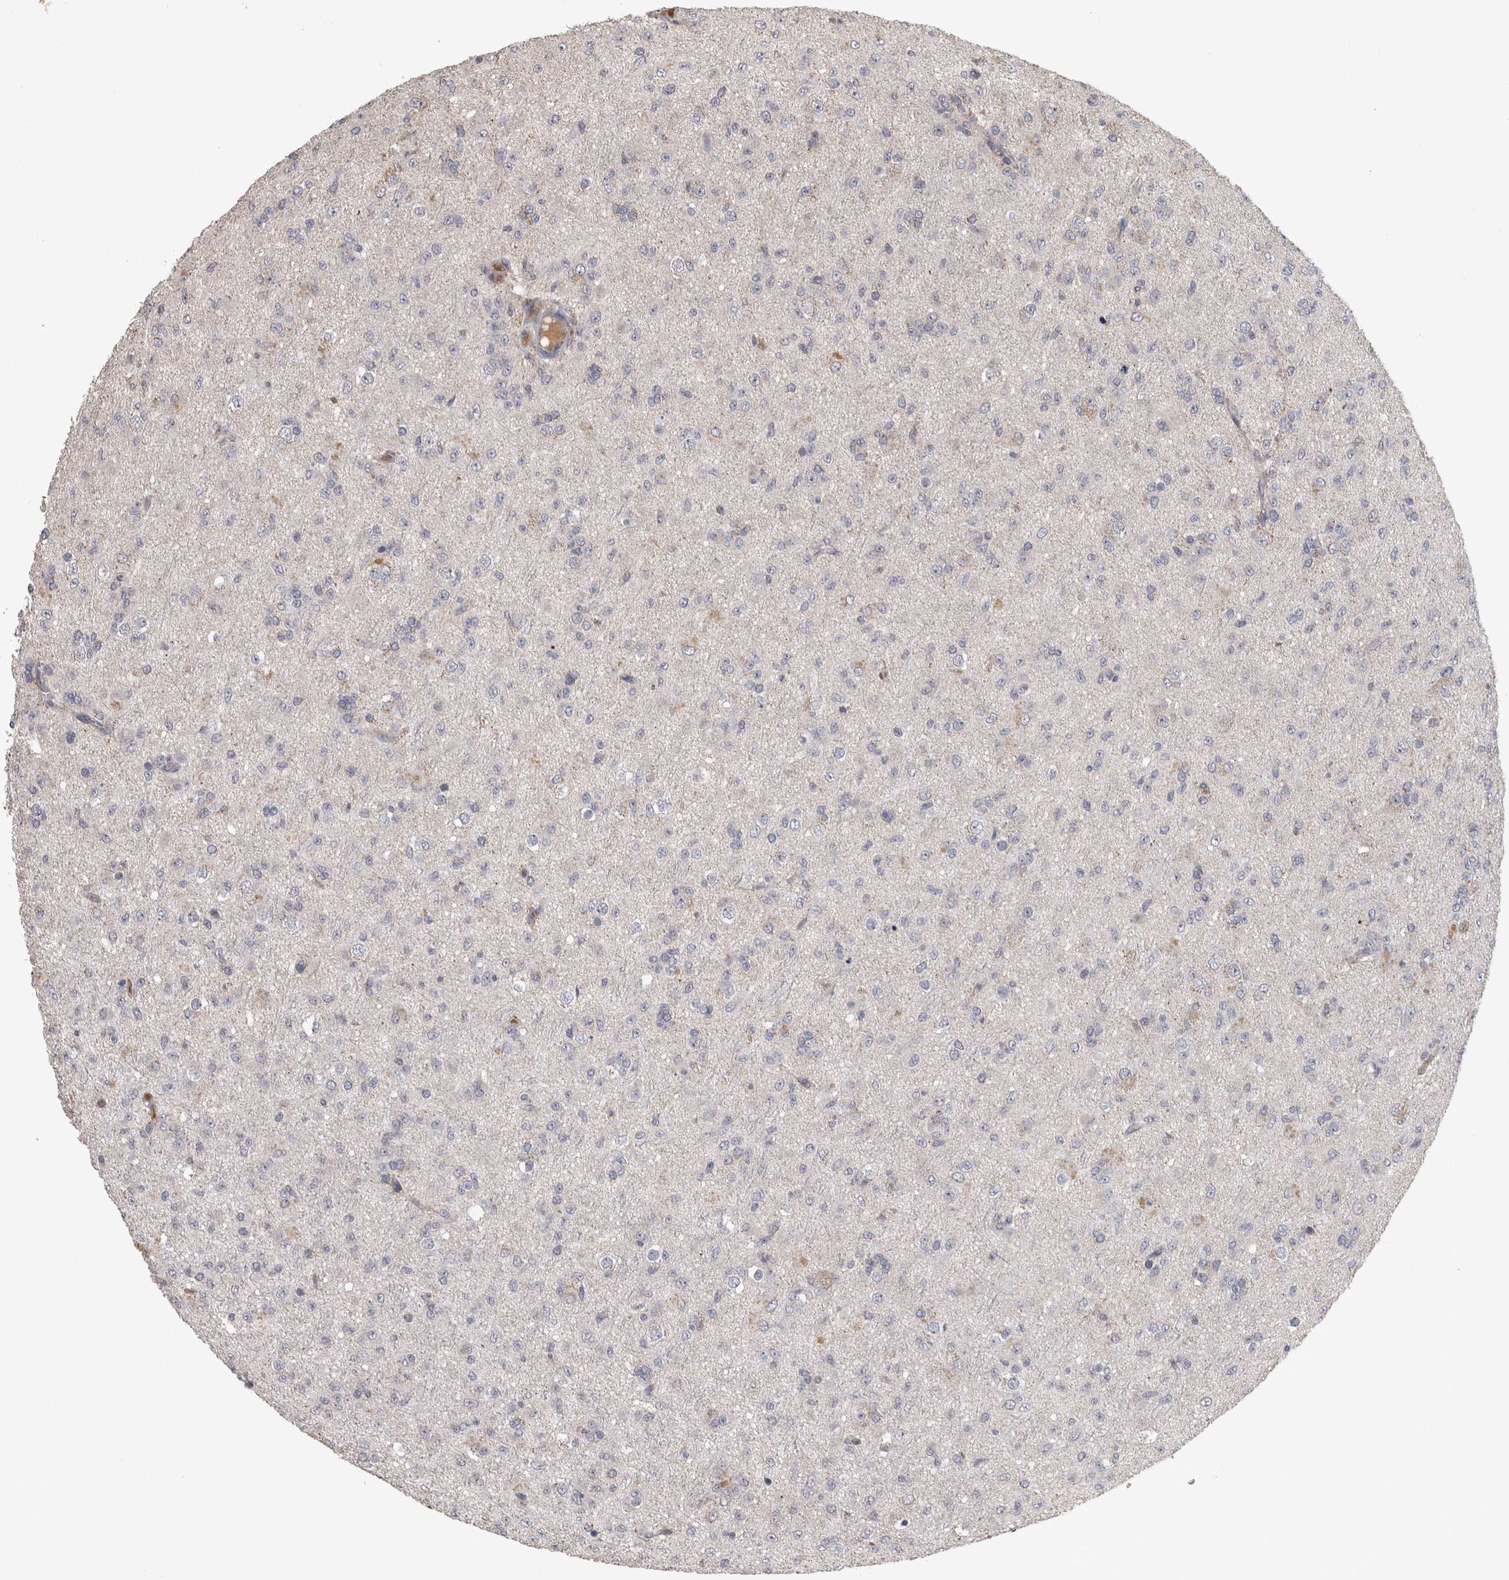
{"staining": {"intensity": "negative", "quantity": "none", "location": "none"}, "tissue": "glioma", "cell_type": "Tumor cells", "image_type": "cancer", "snomed": [{"axis": "morphology", "description": "Glioma, malignant, Low grade"}, {"axis": "topography", "description": "Brain"}], "caption": "An immunohistochemistry micrograph of glioma is shown. There is no staining in tumor cells of glioma.", "gene": "DBT", "patient": {"sex": "male", "age": 65}}